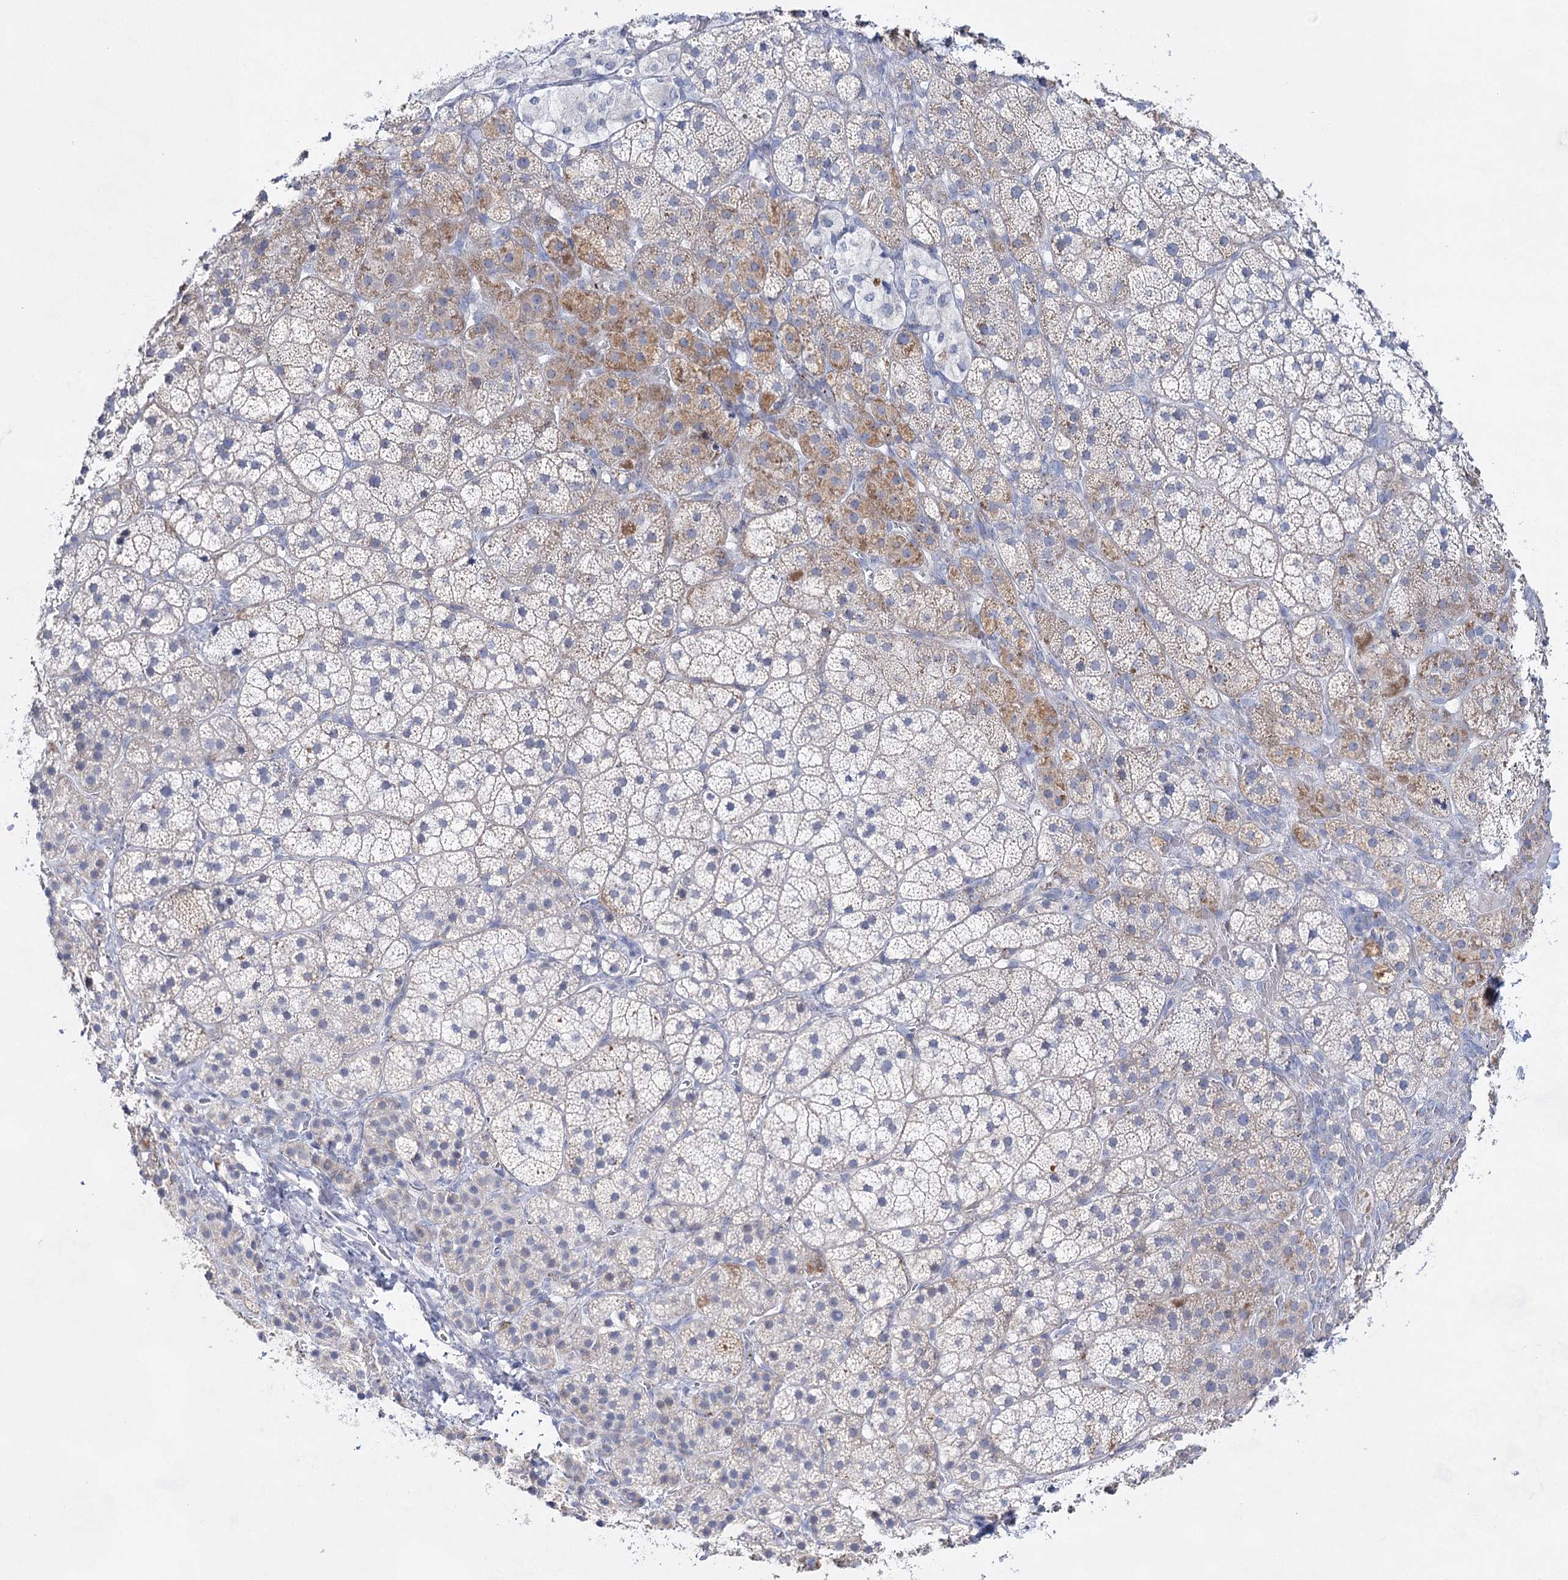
{"staining": {"intensity": "moderate", "quantity": "<25%", "location": "cytoplasmic/membranous"}, "tissue": "adrenal gland", "cell_type": "Glandular cells", "image_type": "normal", "snomed": [{"axis": "morphology", "description": "Normal tissue, NOS"}, {"axis": "topography", "description": "Adrenal gland"}], "caption": "Protein staining of unremarkable adrenal gland displays moderate cytoplasmic/membranous expression in approximately <25% of glandular cells. Nuclei are stained in blue.", "gene": "BPHL", "patient": {"sex": "female", "age": 44}}